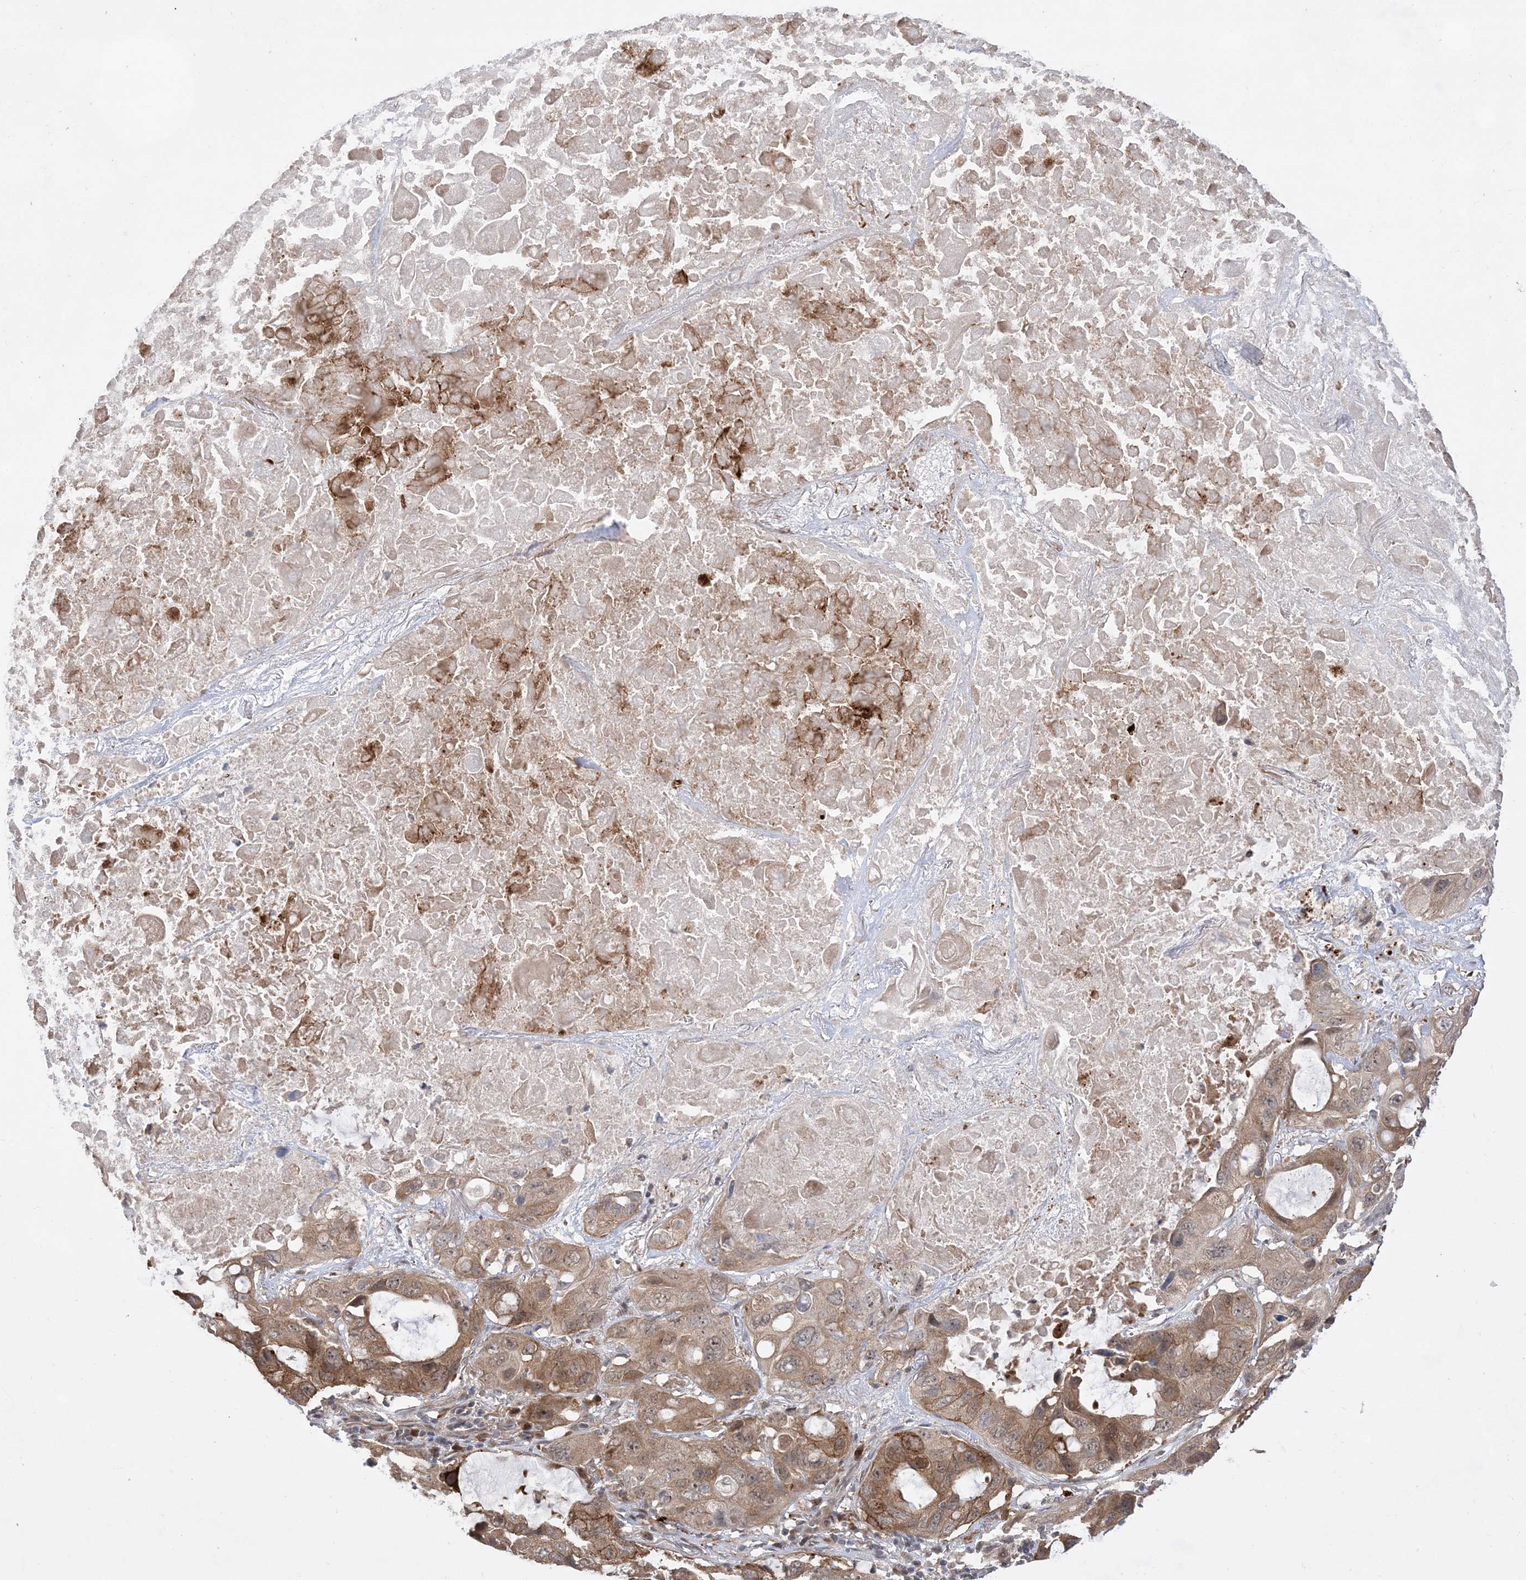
{"staining": {"intensity": "moderate", "quantity": ">75%", "location": "cytoplasmic/membranous"}, "tissue": "lung cancer", "cell_type": "Tumor cells", "image_type": "cancer", "snomed": [{"axis": "morphology", "description": "Squamous cell carcinoma, NOS"}, {"axis": "topography", "description": "Lung"}], "caption": "Lung squamous cell carcinoma stained with DAB (3,3'-diaminobenzidine) immunohistochemistry (IHC) exhibits medium levels of moderate cytoplasmic/membranous positivity in about >75% of tumor cells.", "gene": "ANAPC15", "patient": {"sex": "female", "age": 73}}